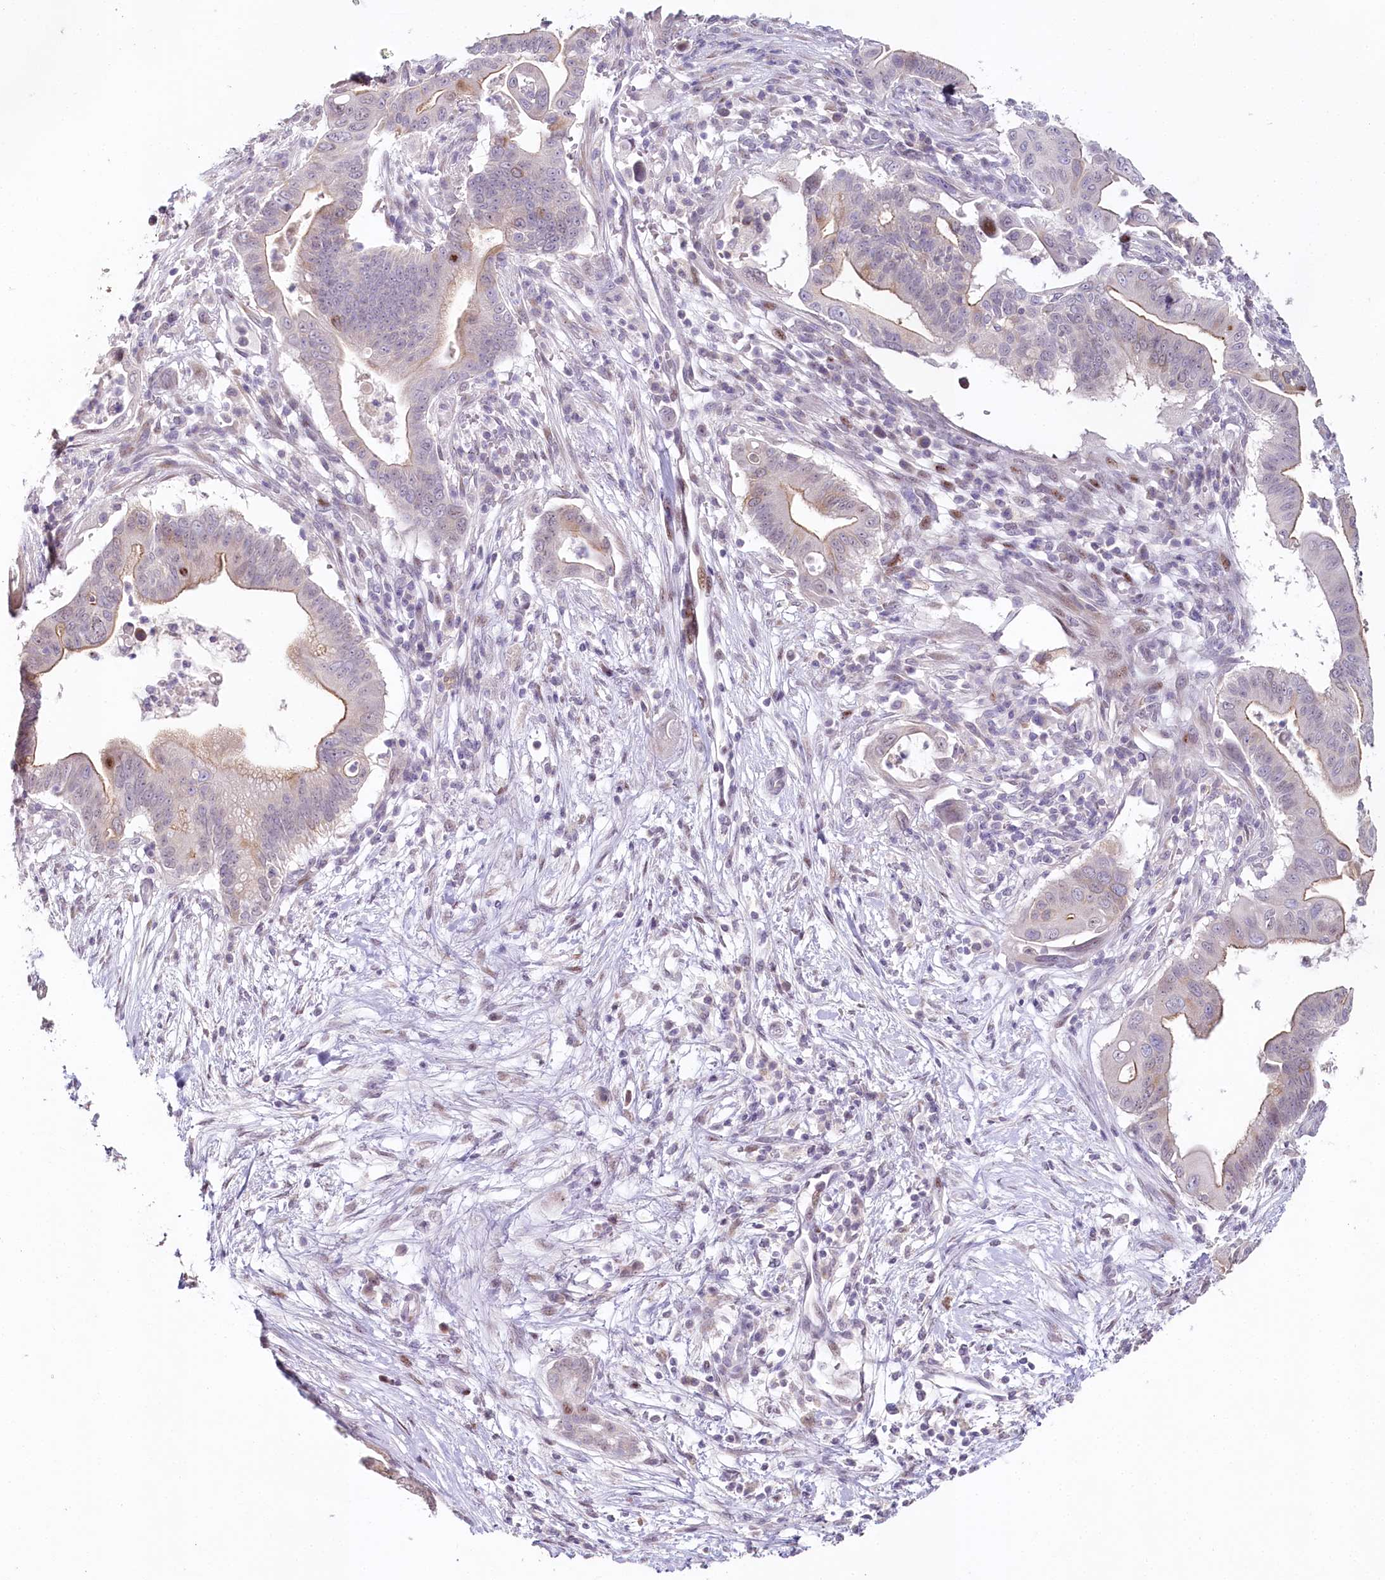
{"staining": {"intensity": "weak", "quantity": "25%-75%", "location": "cytoplasmic/membranous"}, "tissue": "pancreatic cancer", "cell_type": "Tumor cells", "image_type": "cancer", "snomed": [{"axis": "morphology", "description": "Adenocarcinoma, NOS"}, {"axis": "topography", "description": "Pancreas"}], "caption": "Immunohistochemistry of pancreatic cancer reveals low levels of weak cytoplasmic/membranous positivity in approximately 25%-75% of tumor cells. (Stains: DAB in brown, nuclei in blue, Microscopy: brightfield microscopy at high magnification).", "gene": "HPD", "patient": {"sex": "male", "age": 68}}